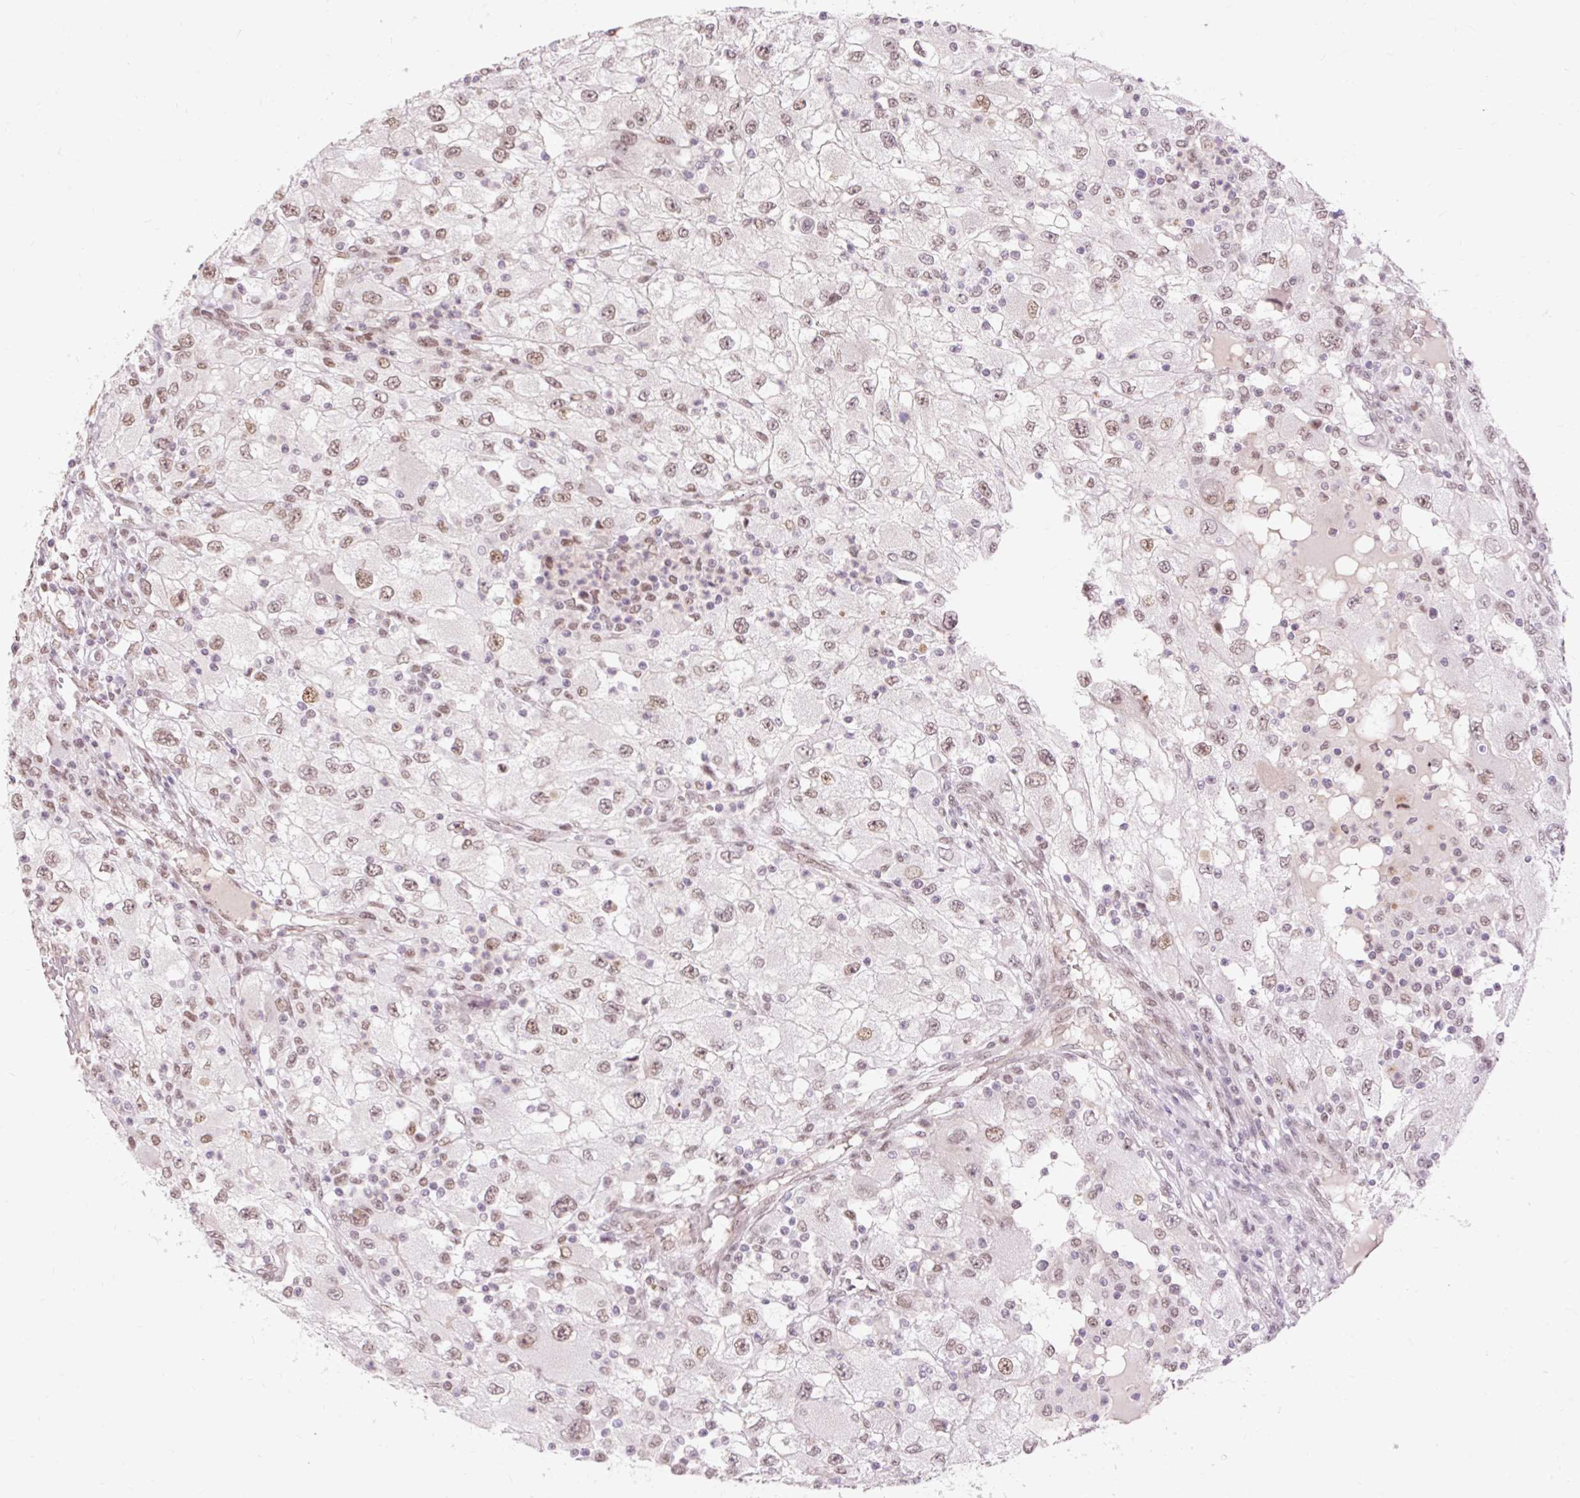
{"staining": {"intensity": "weak", "quantity": ">75%", "location": "nuclear"}, "tissue": "renal cancer", "cell_type": "Tumor cells", "image_type": "cancer", "snomed": [{"axis": "morphology", "description": "Adenocarcinoma, NOS"}, {"axis": "topography", "description": "Kidney"}], "caption": "Immunohistochemistry (IHC) (DAB) staining of adenocarcinoma (renal) reveals weak nuclear protein positivity in approximately >75% of tumor cells. Nuclei are stained in blue.", "gene": "NPIPB12", "patient": {"sex": "female", "age": 67}}